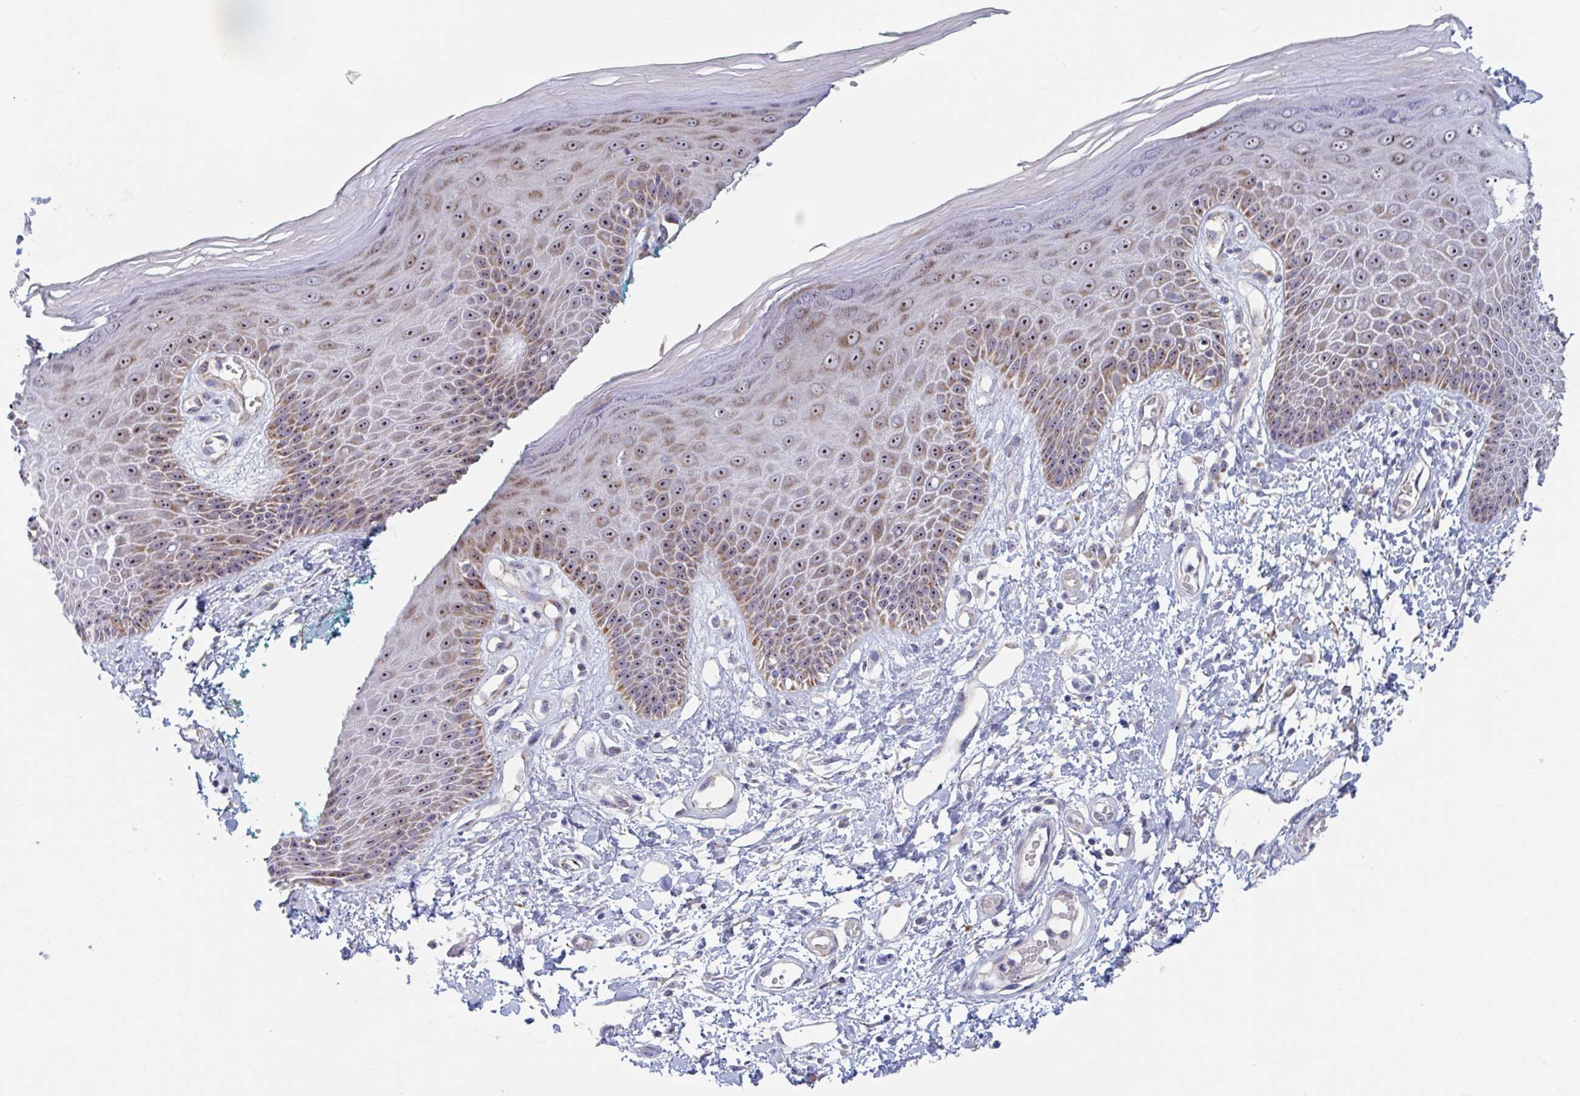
{"staining": {"intensity": "strong", "quantity": ">75%", "location": "cytoplasmic/membranous,nuclear"}, "tissue": "skin", "cell_type": "Epidermal cells", "image_type": "normal", "snomed": [{"axis": "morphology", "description": "Normal tissue, NOS"}, {"axis": "topography", "description": "Anal"}, {"axis": "topography", "description": "Peripheral nerve tissue"}], "caption": "Skin stained with a brown dye displays strong cytoplasmic/membranous,nuclear positive positivity in approximately >75% of epidermal cells.", "gene": "MRPL53", "patient": {"sex": "male", "age": 78}}